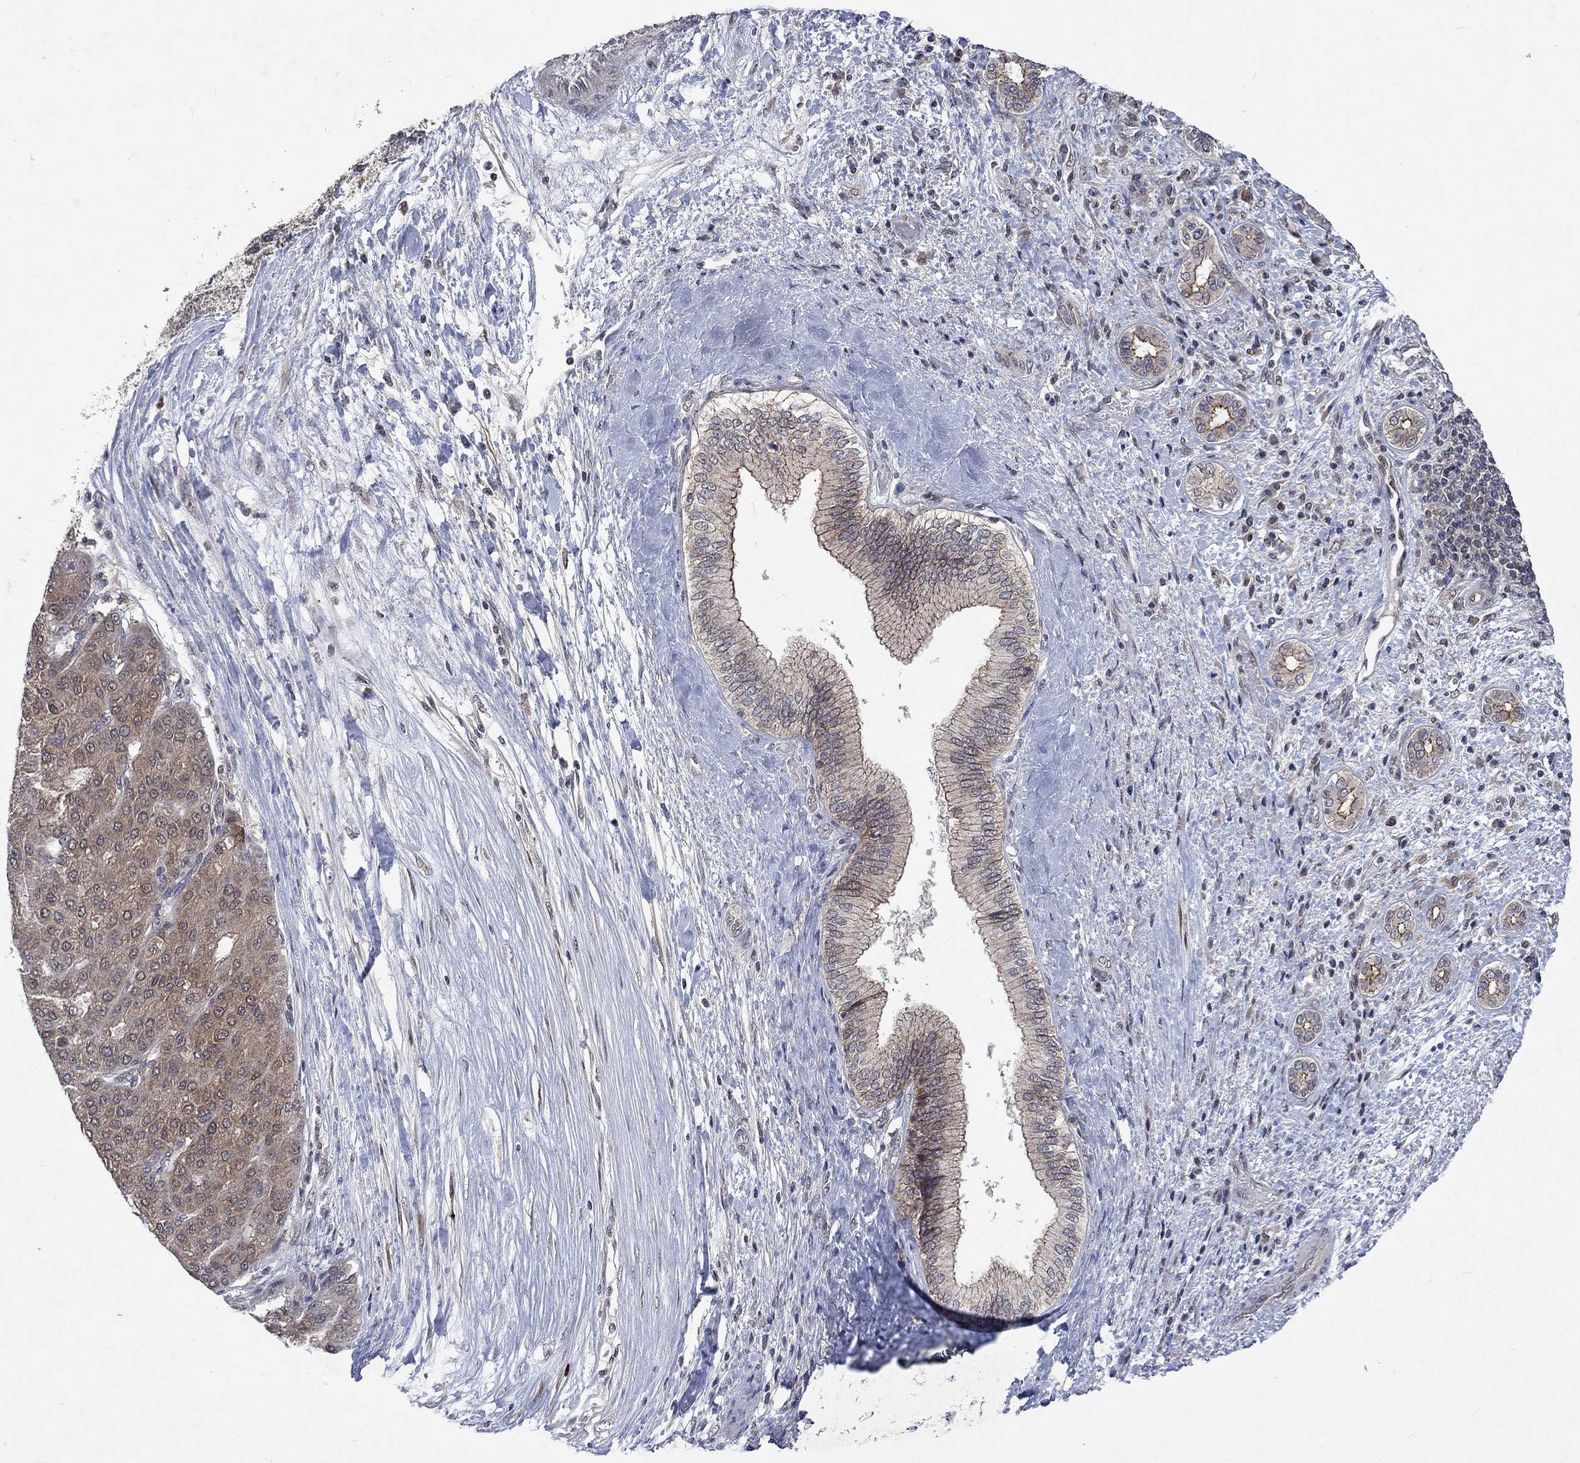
{"staining": {"intensity": "negative", "quantity": "none", "location": "none"}, "tissue": "liver cancer", "cell_type": "Tumor cells", "image_type": "cancer", "snomed": [{"axis": "morphology", "description": "Carcinoma, Hepatocellular, NOS"}, {"axis": "topography", "description": "Liver"}], "caption": "This micrograph is of liver cancer (hepatocellular carcinoma) stained with IHC to label a protein in brown with the nuclei are counter-stained blue. There is no positivity in tumor cells.", "gene": "PPP1R9A", "patient": {"sex": "male", "age": 65}}